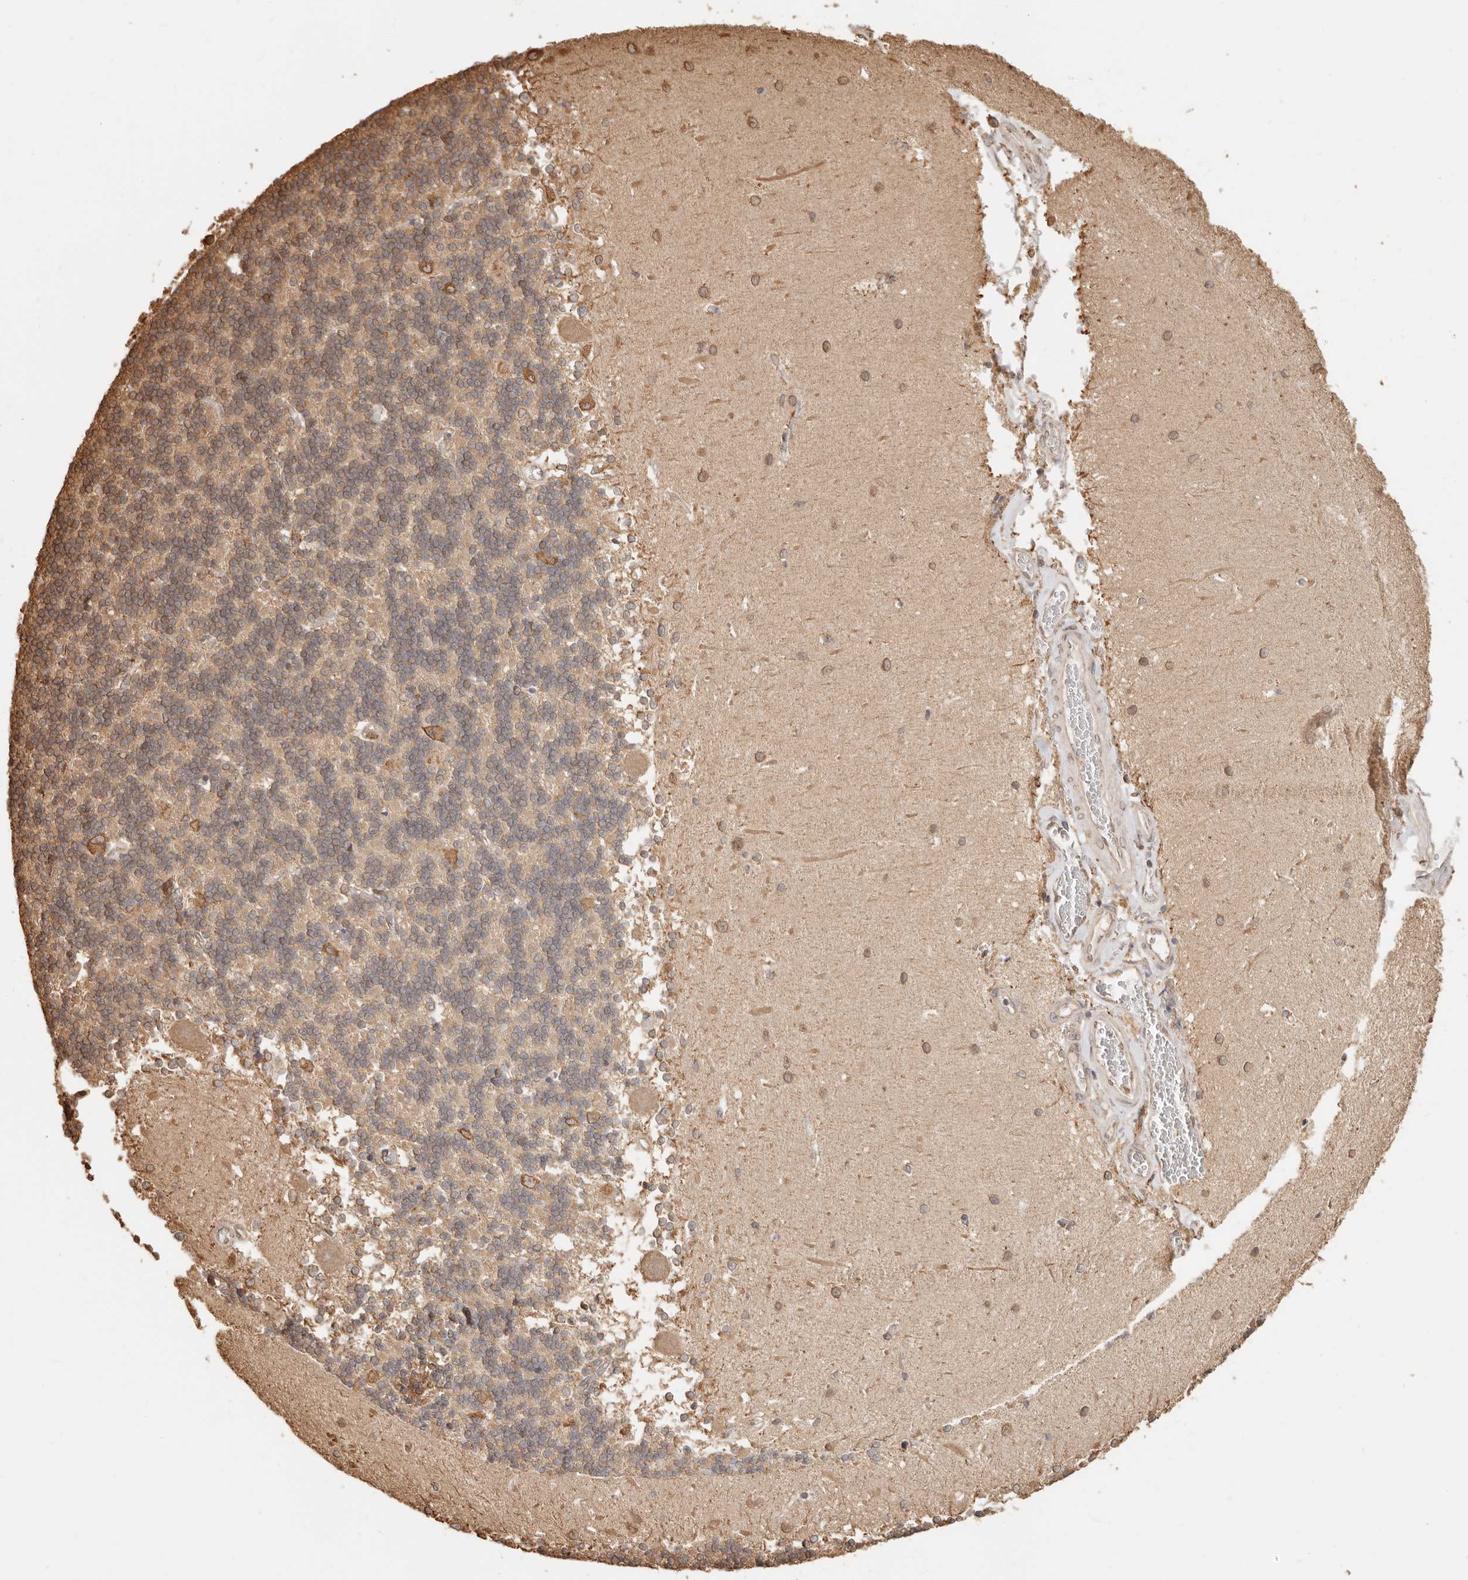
{"staining": {"intensity": "moderate", "quantity": "25%-75%", "location": "cytoplasmic/membranous"}, "tissue": "cerebellum", "cell_type": "Cells in granular layer", "image_type": "normal", "snomed": [{"axis": "morphology", "description": "Normal tissue, NOS"}, {"axis": "topography", "description": "Cerebellum"}], "caption": "Brown immunohistochemical staining in benign cerebellum exhibits moderate cytoplasmic/membranous positivity in about 25%-75% of cells in granular layer.", "gene": "ARHGEF10L", "patient": {"sex": "male", "age": 37}}